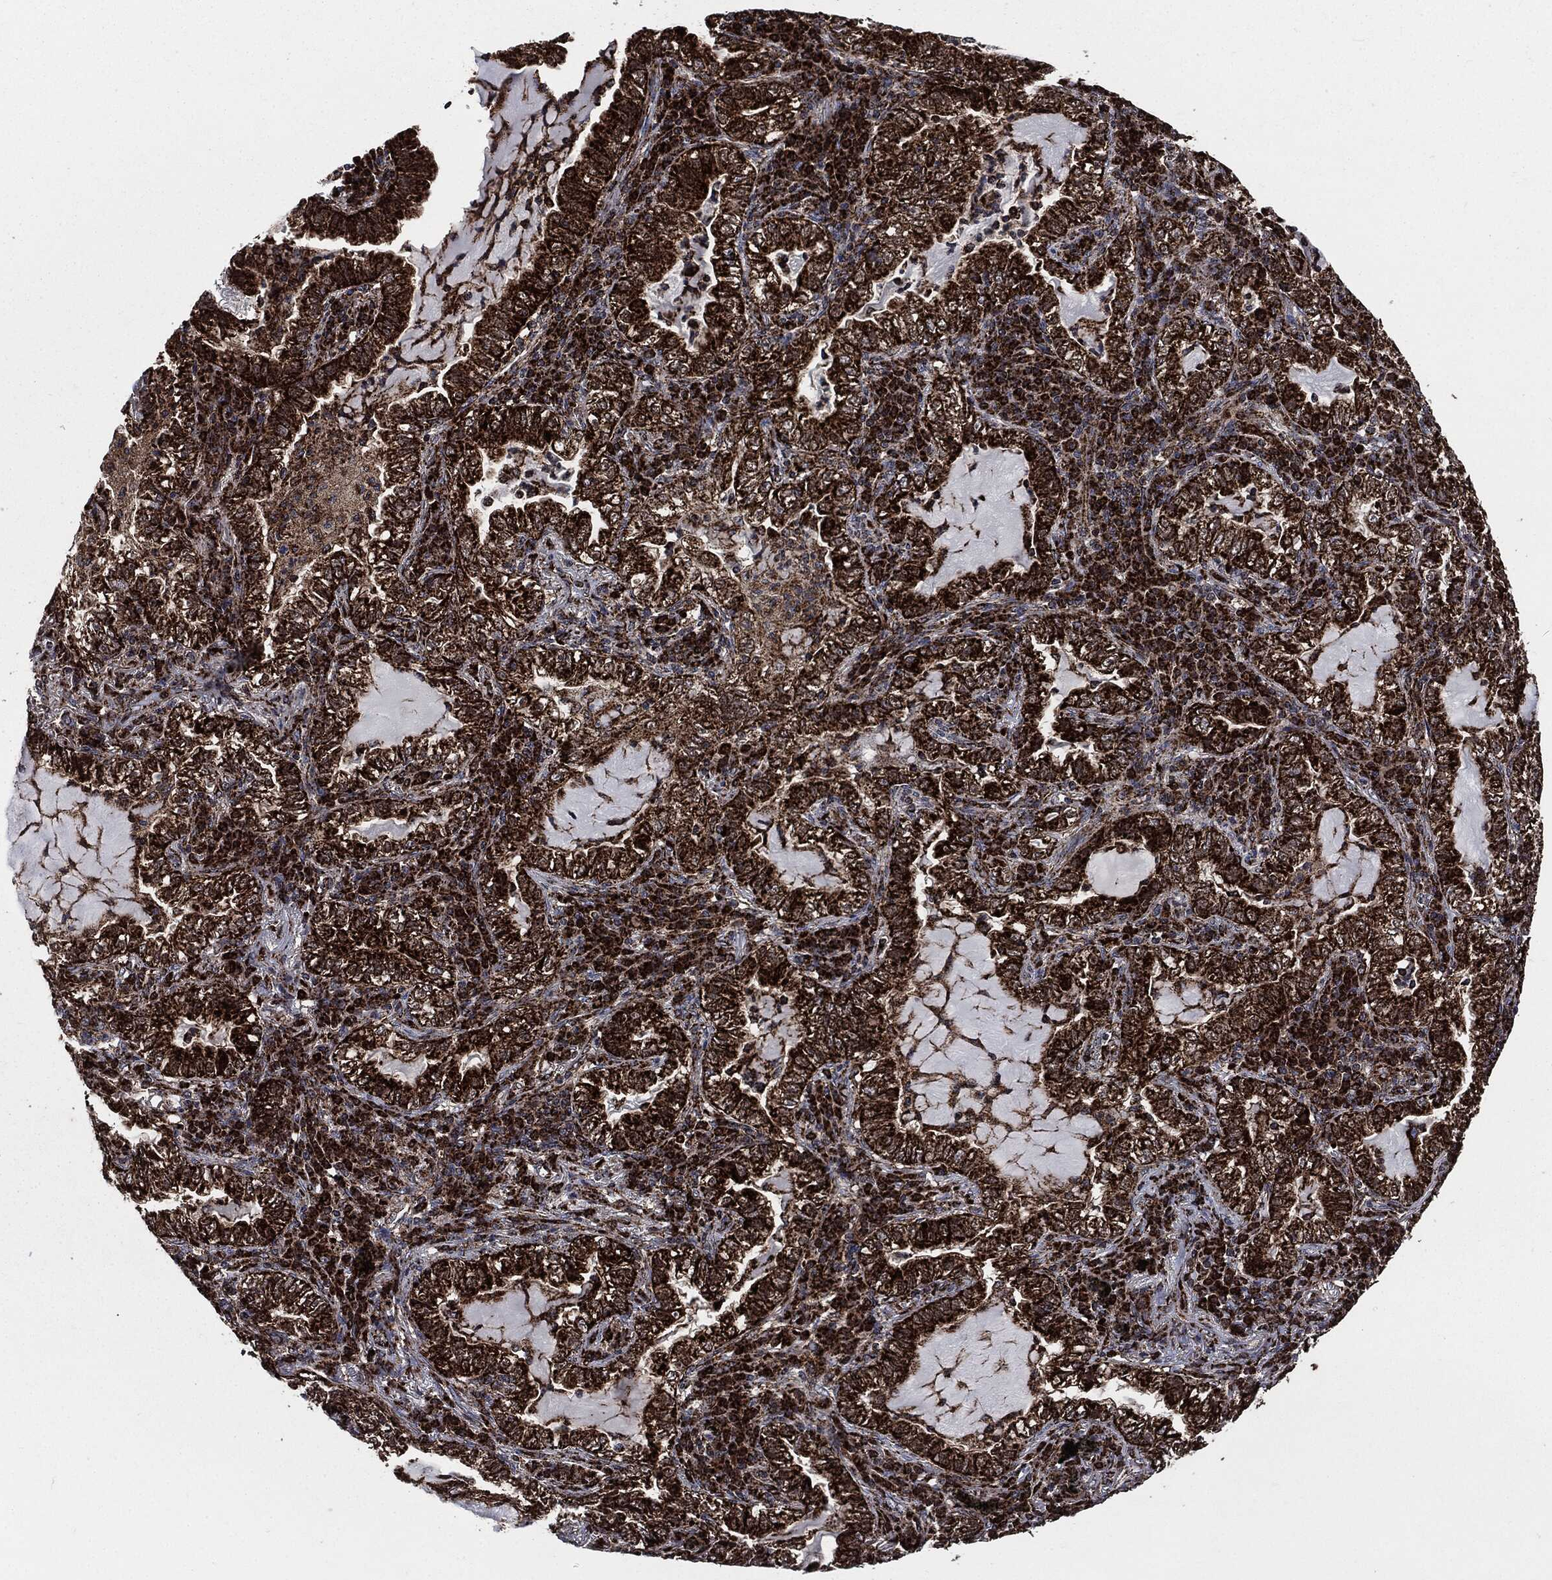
{"staining": {"intensity": "strong", "quantity": ">75%", "location": "cytoplasmic/membranous"}, "tissue": "lung cancer", "cell_type": "Tumor cells", "image_type": "cancer", "snomed": [{"axis": "morphology", "description": "Adenocarcinoma, NOS"}, {"axis": "topography", "description": "Lung"}], "caption": "This is a micrograph of immunohistochemistry staining of lung cancer, which shows strong expression in the cytoplasmic/membranous of tumor cells.", "gene": "FH", "patient": {"sex": "female", "age": 73}}